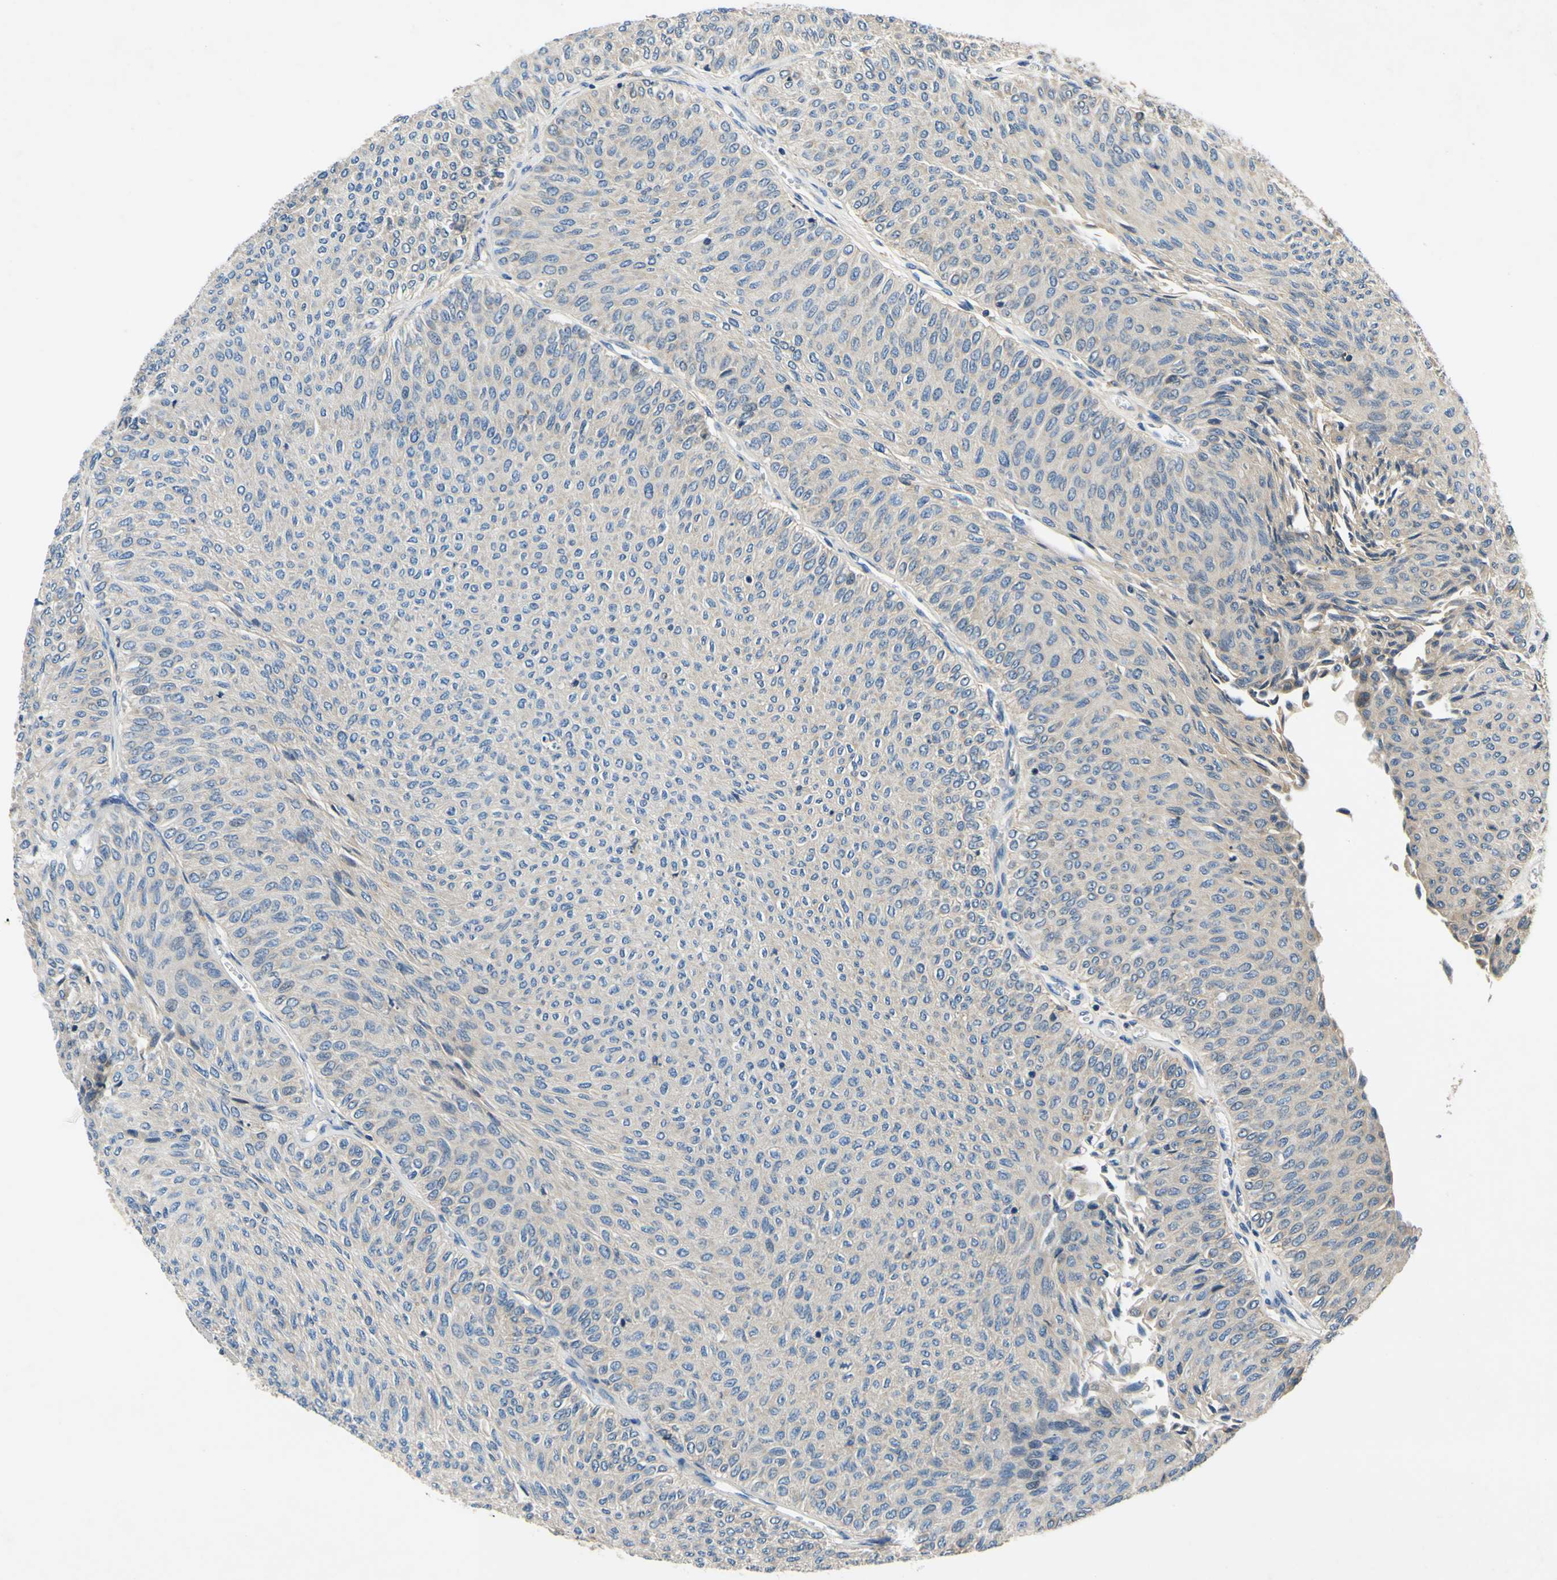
{"staining": {"intensity": "weak", "quantity": "25%-75%", "location": "cytoplasmic/membranous"}, "tissue": "urothelial cancer", "cell_type": "Tumor cells", "image_type": "cancer", "snomed": [{"axis": "morphology", "description": "Urothelial carcinoma, Low grade"}, {"axis": "topography", "description": "Urinary bladder"}], "caption": "Protein expression analysis of urothelial carcinoma (low-grade) displays weak cytoplasmic/membranous expression in approximately 25%-75% of tumor cells. (Brightfield microscopy of DAB IHC at high magnification).", "gene": "PLA2G4A", "patient": {"sex": "male", "age": 78}}